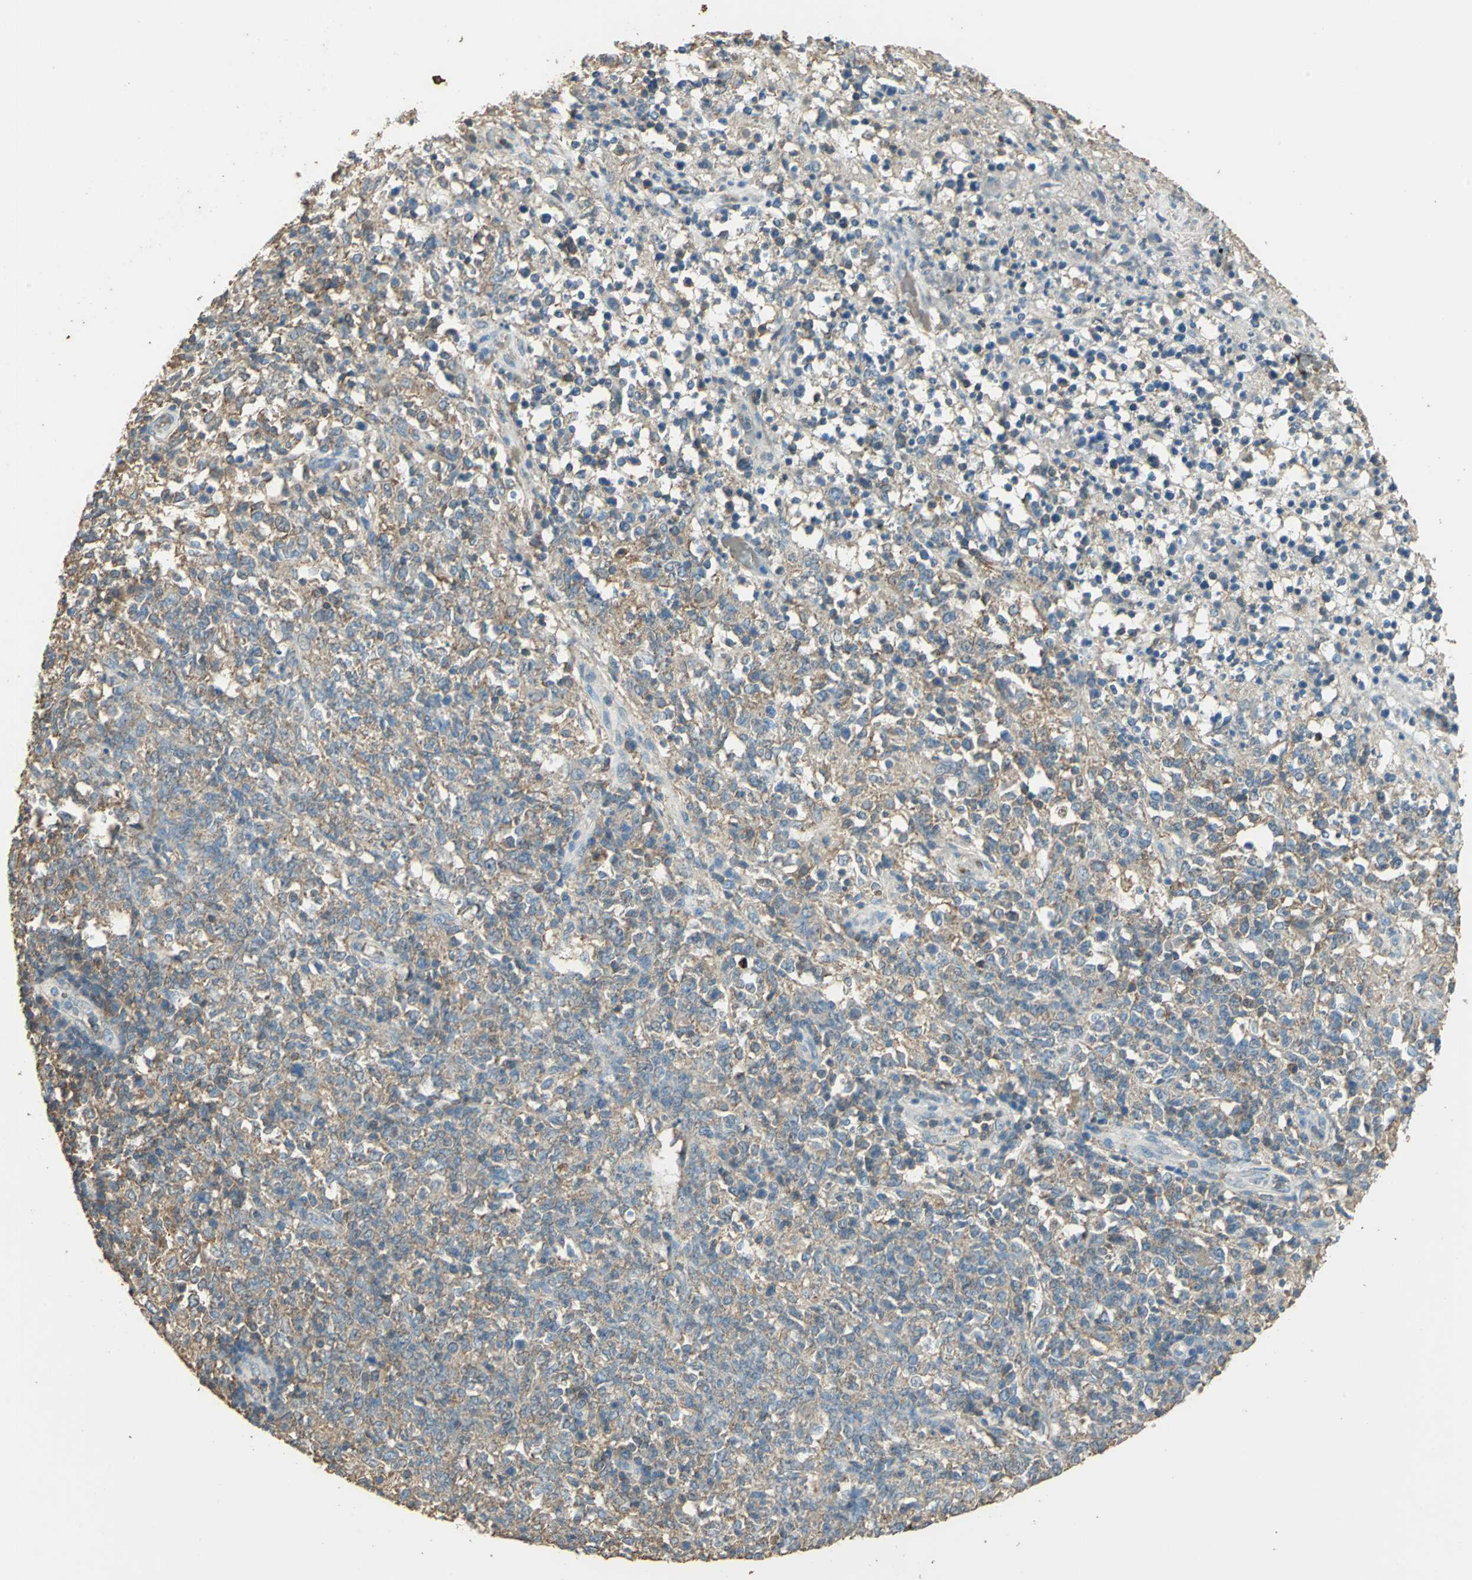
{"staining": {"intensity": "weak", "quantity": ">75%", "location": "cytoplasmic/membranous"}, "tissue": "lymphoma", "cell_type": "Tumor cells", "image_type": "cancer", "snomed": [{"axis": "morphology", "description": "Malignant lymphoma, non-Hodgkin's type, High grade"}, {"axis": "topography", "description": "Lymph node"}], "caption": "Human malignant lymphoma, non-Hodgkin's type (high-grade) stained with a protein marker reveals weak staining in tumor cells.", "gene": "TRAPPC2", "patient": {"sex": "female", "age": 84}}